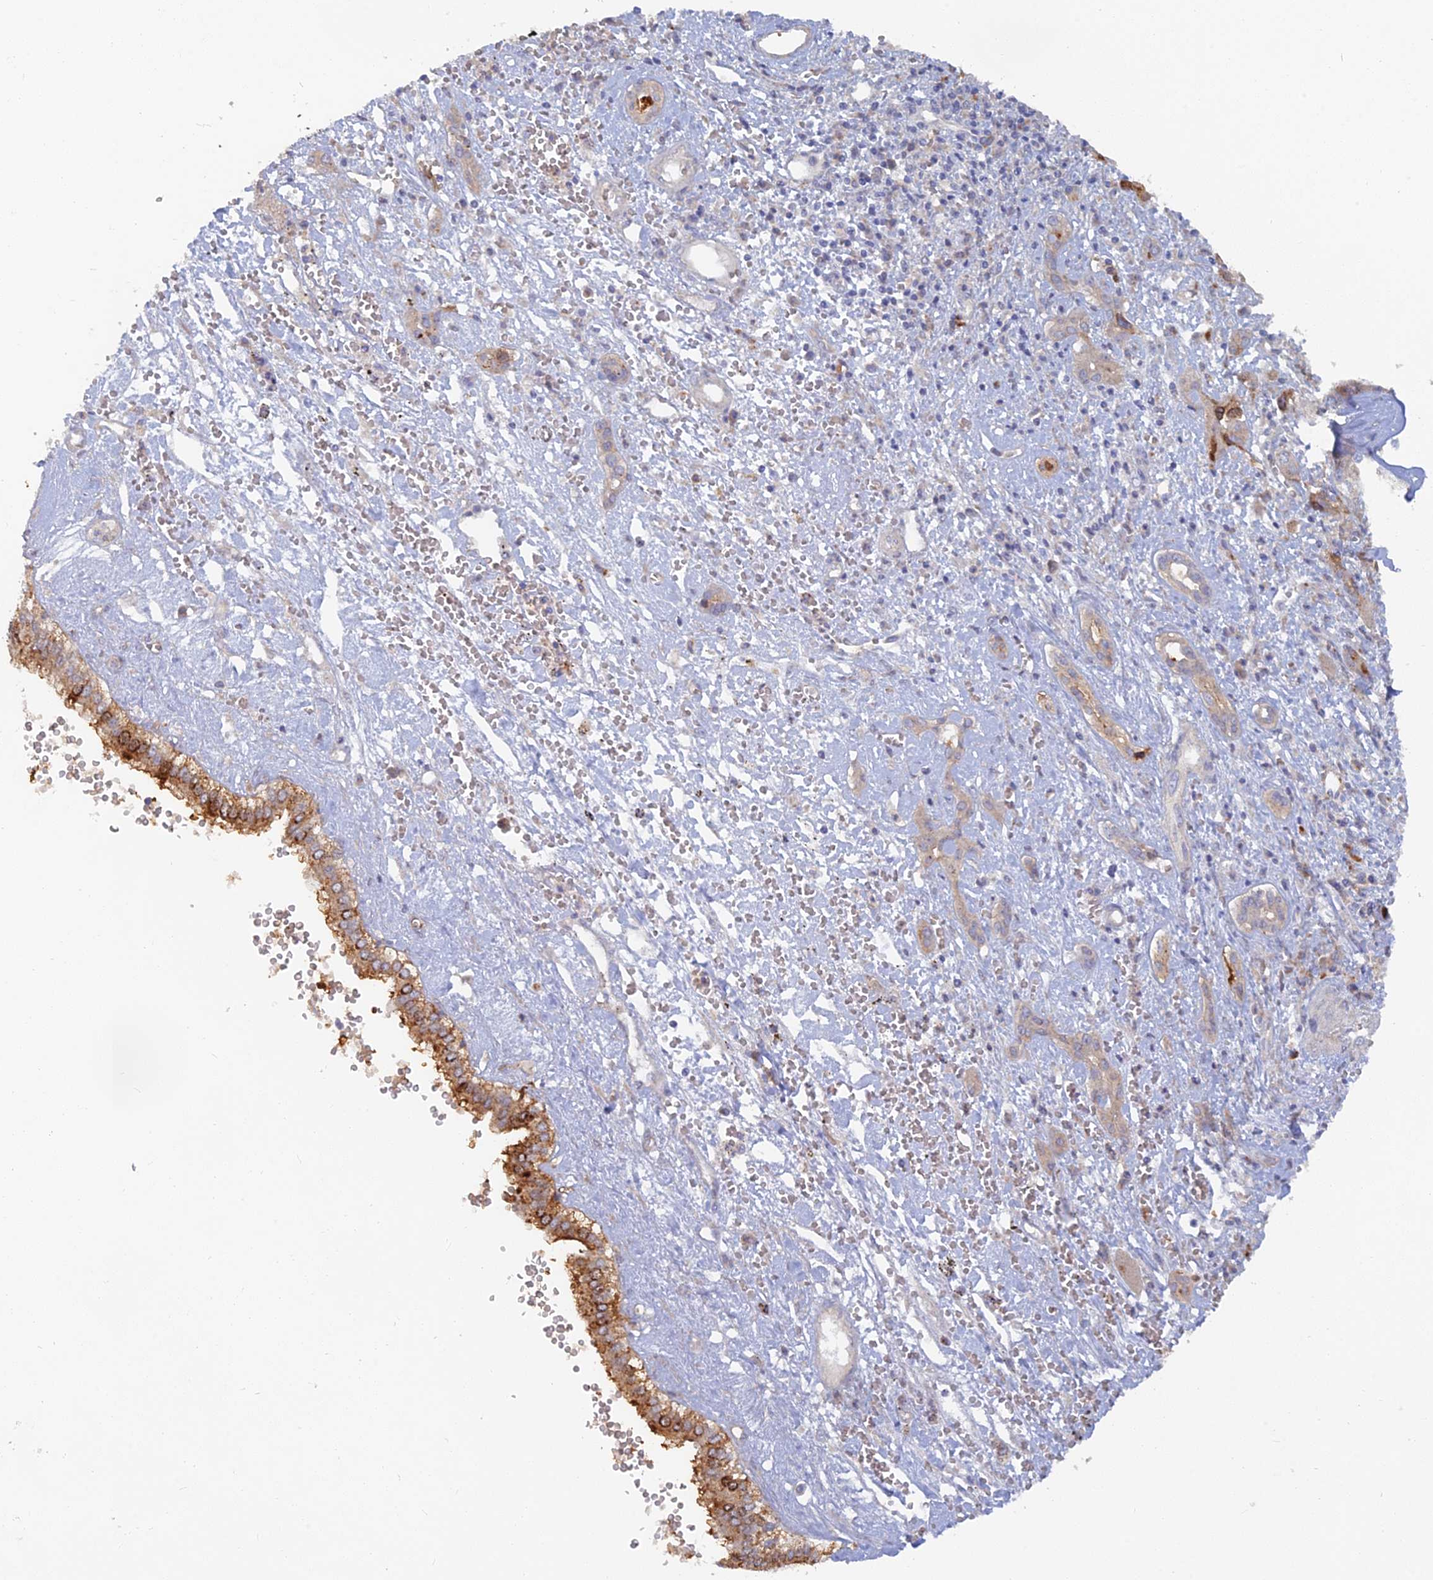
{"staining": {"intensity": "moderate", "quantity": ">75%", "location": "cytoplasmic/membranous"}, "tissue": "liver cancer", "cell_type": "Tumor cells", "image_type": "cancer", "snomed": [{"axis": "morphology", "description": "Cholangiocarcinoma"}, {"axis": "topography", "description": "Liver"}], "caption": "This image exhibits liver cholangiocarcinoma stained with IHC to label a protein in brown. The cytoplasmic/membranous of tumor cells show moderate positivity for the protein. Nuclei are counter-stained blue.", "gene": "ARRDC1", "patient": {"sex": "male", "age": 67}}